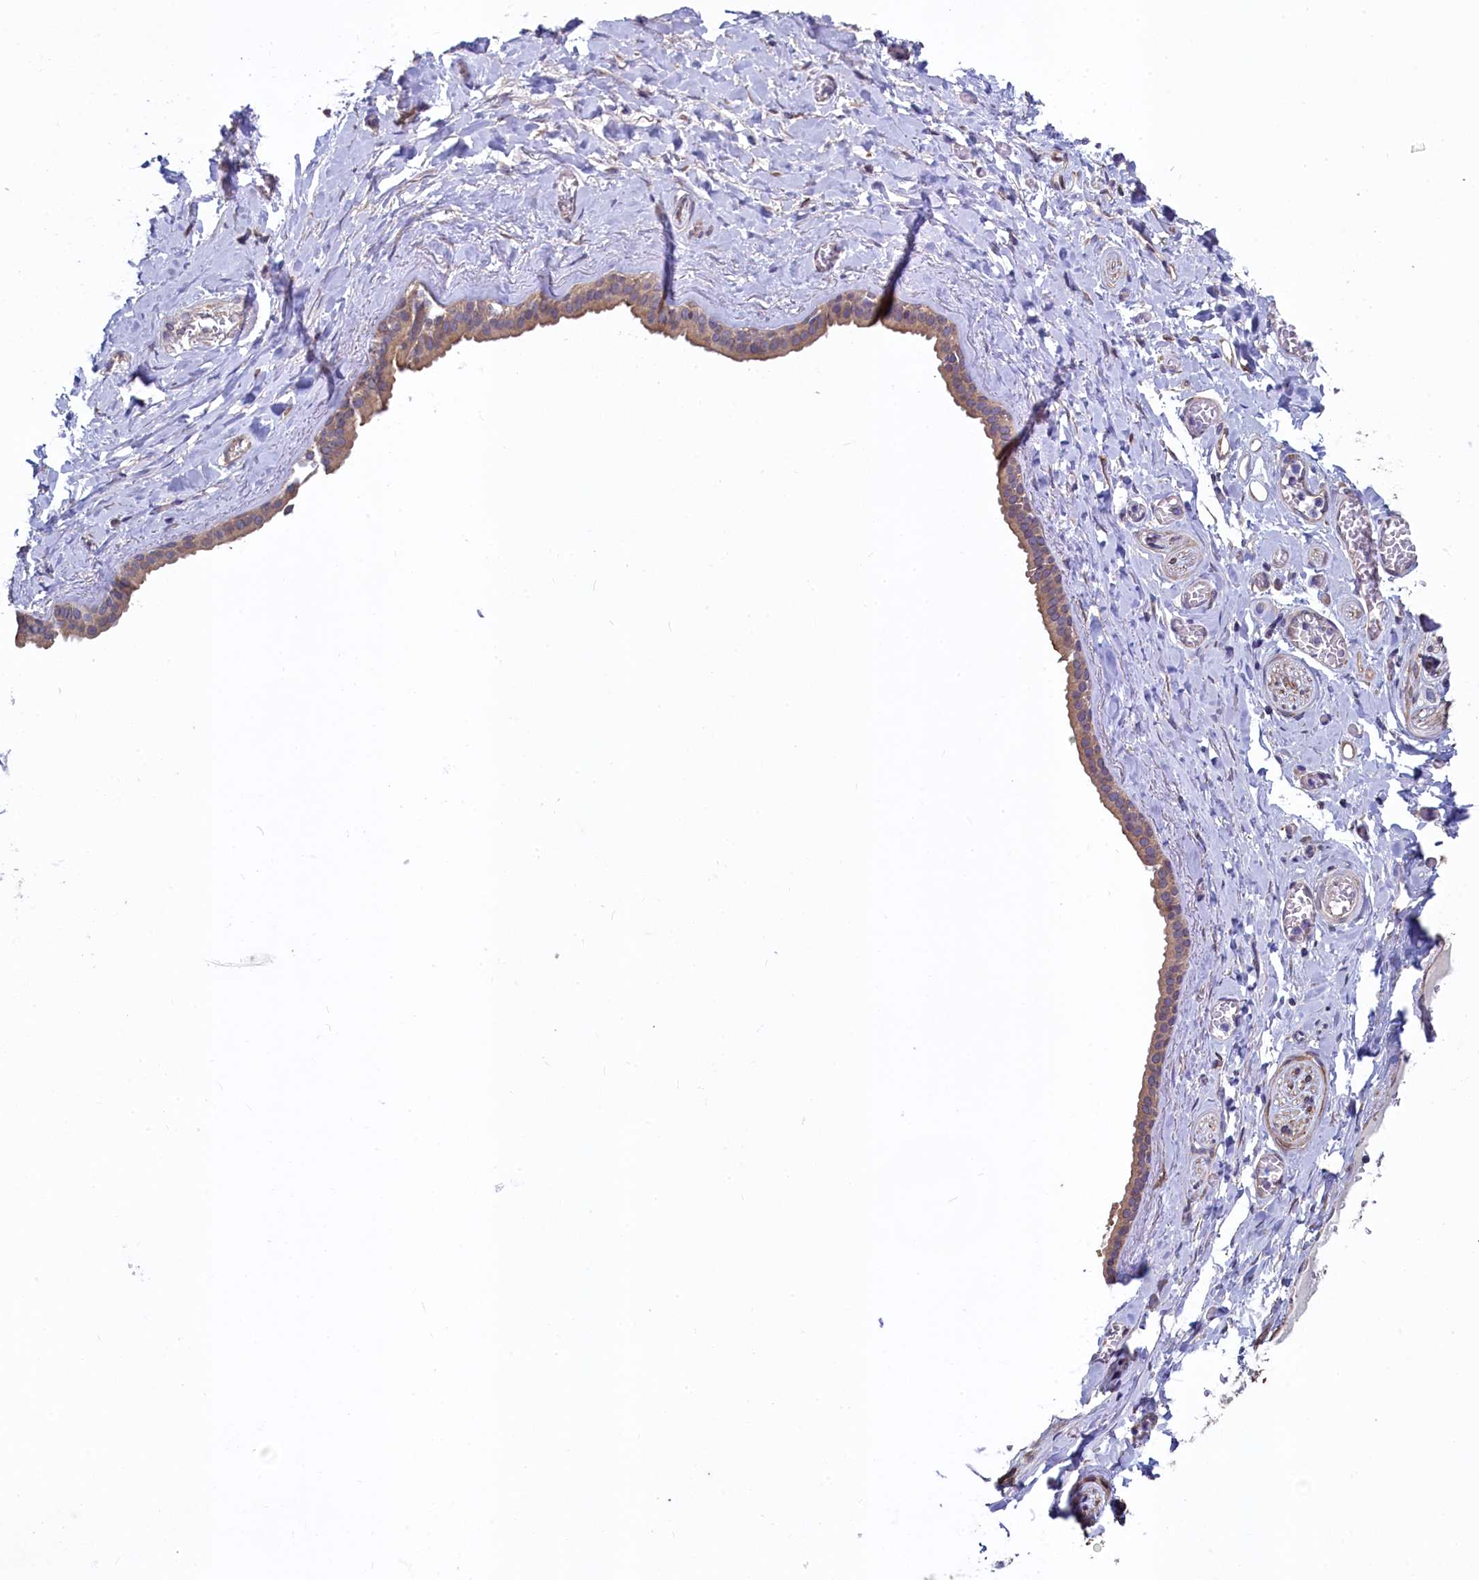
{"staining": {"intensity": "negative", "quantity": "none", "location": "none"}, "tissue": "adipose tissue", "cell_type": "Adipocytes", "image_type": "normal", "snomed": [{"axis": "morphology", "description": "Normal tissue, NOS"}, {"axis": "topography", "description": "Salivary gland"}, {"axis": "topography", "description": "Peripheral nerve tissue"}], "caption": "There is no significant expression in adipocytes of adipose tissue.", "gene": "SPATA2L", "patient": {"sex": "male", "age": 62}}